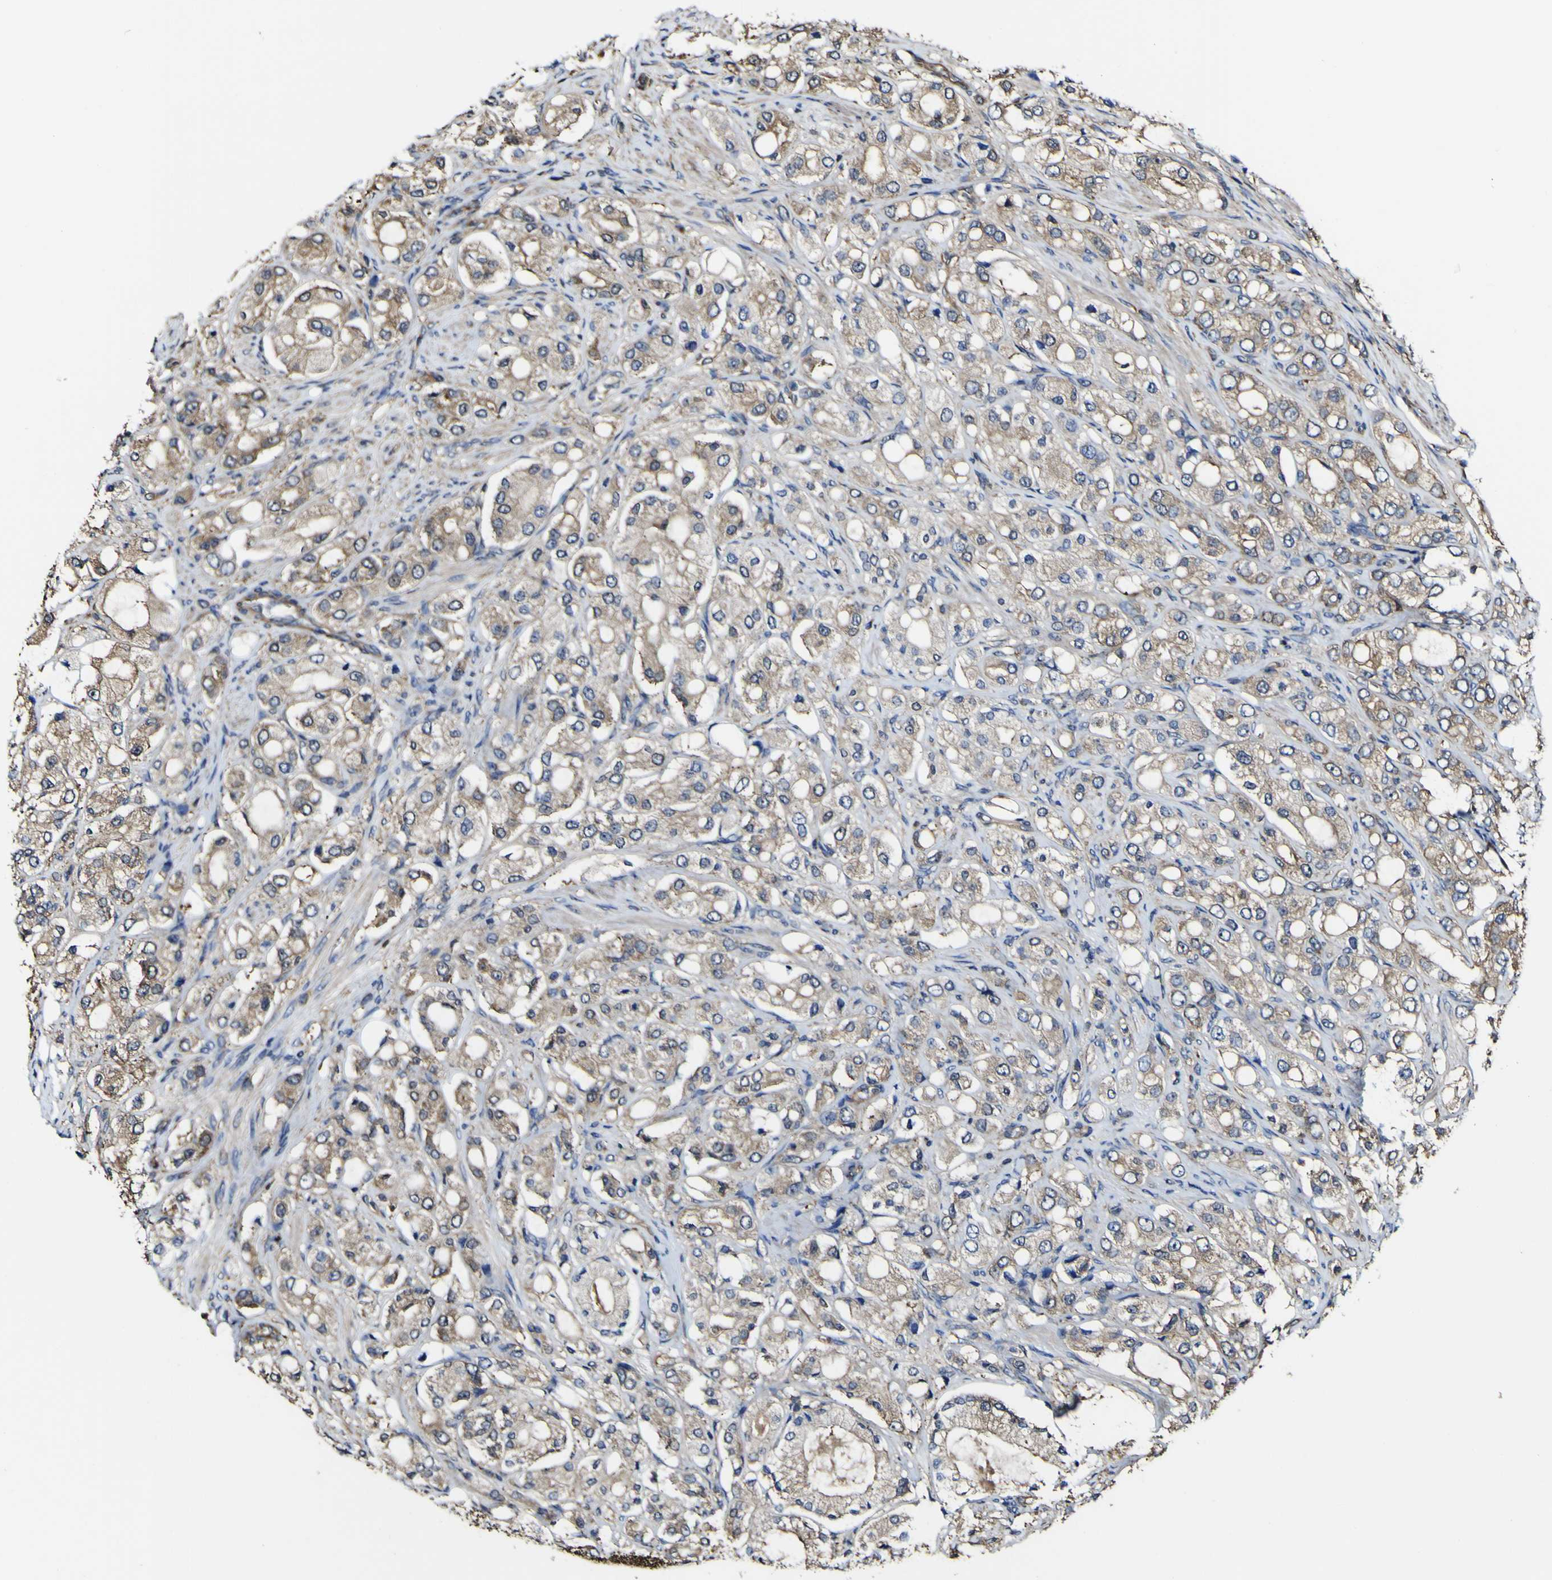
{"staining": {"intensity": "weak", "quantity": ">75%", "location": "cytoplasmic/membranous"}, "tissue": "prostate cancer", "cell_type": "Tumor cells", "image_type": "cancer", "snomed": [{"axis": "morphology", "description": "Adenocarcinoma, High grade"}, {"axis": "topography", "description": "Prostate"}], "caption": "A histopathology image of prostate high-grade adenocarcinoma stained for a protein displays weak cytoplasmic/membranous brown staining in tumor cells.", "gene": "PTPRR", "patient": {"sex": "male", "age": 65}}